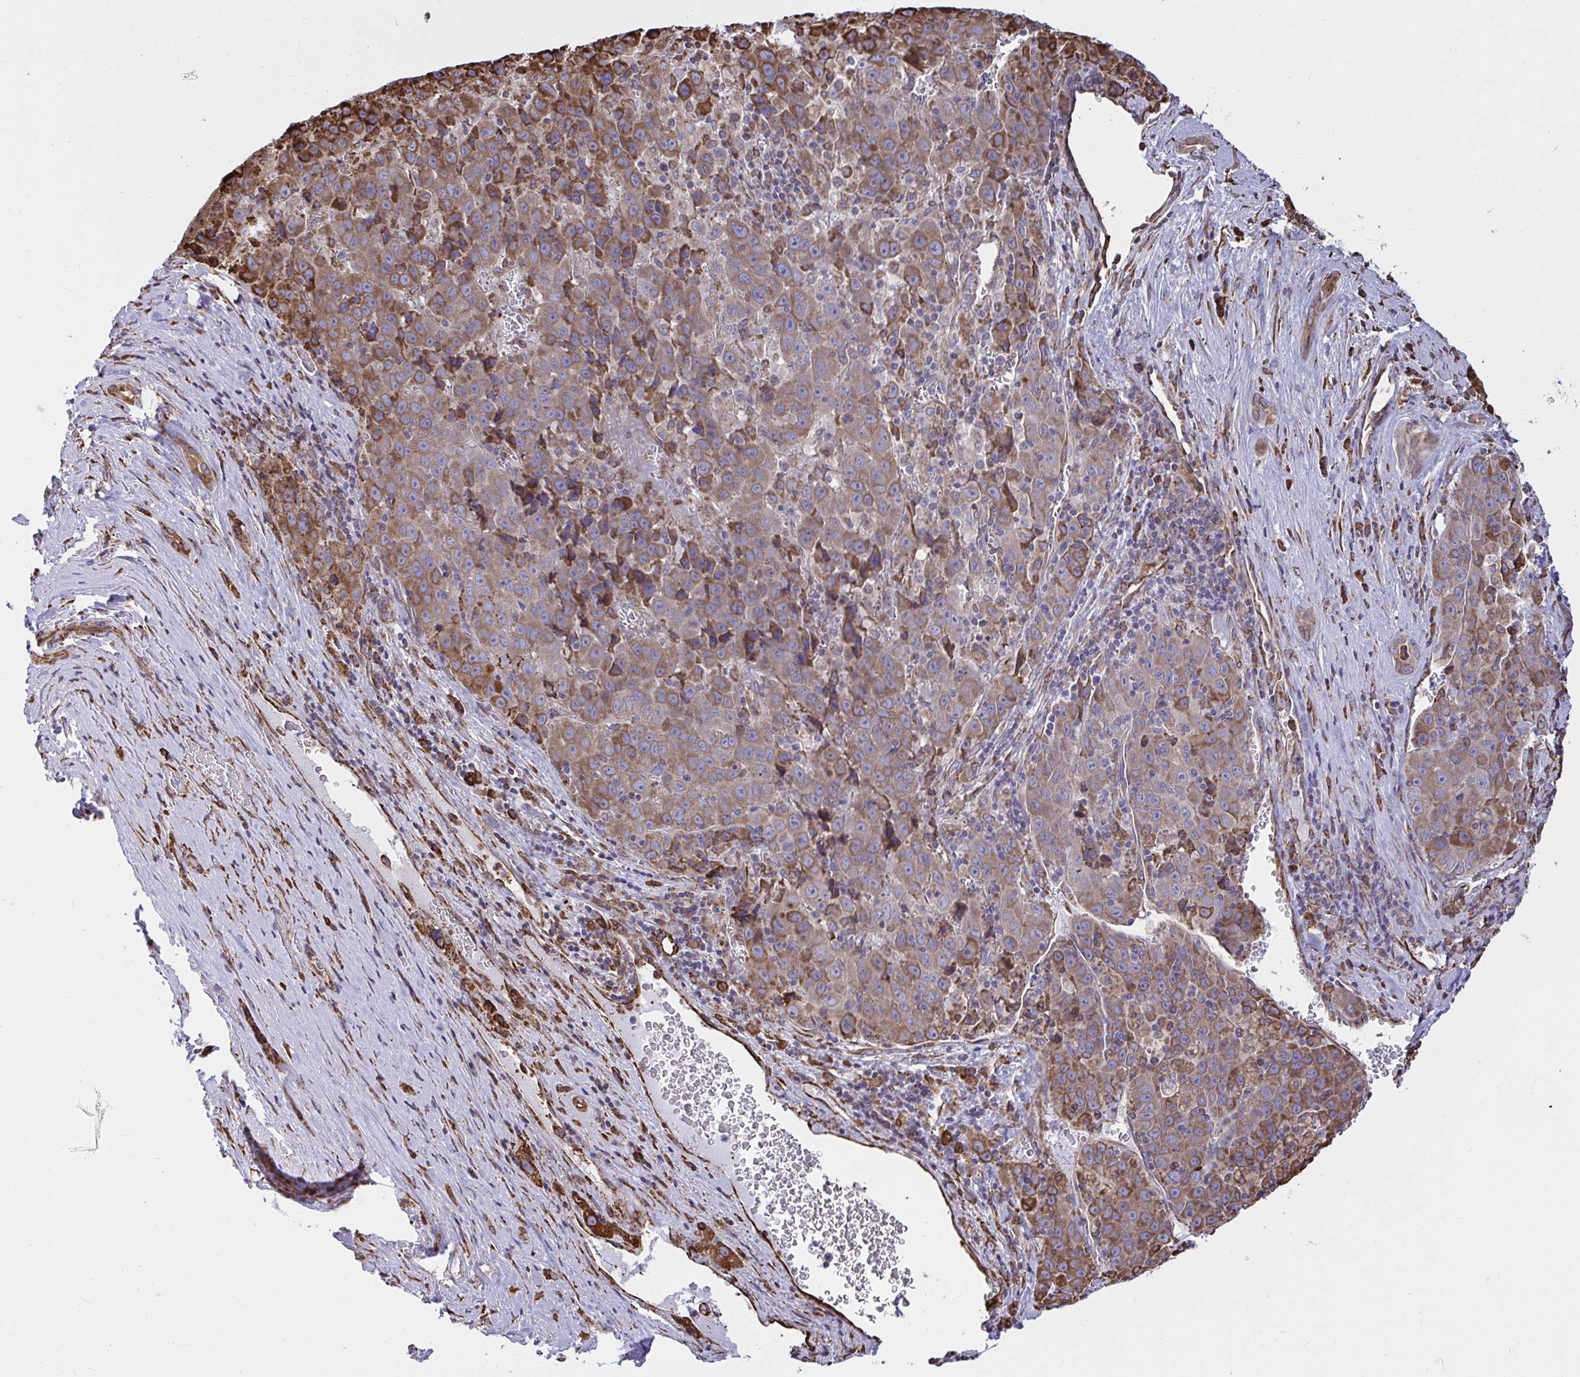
{"staining": {"intensity": "moderate", "quantity": ">75%", "location": "cytoplasmic/membranous"}, "tissue": "liver cancer", "cell_type": "Tumor cells", "image_type": "cancer", "snomed": [{"axis": "morphology", "description": "Carcinoma, Hepatocellular, NOS"}, {"axis": "topography", "description": "Liver"}], "caption": "Liver hepatocellular carcinoma stained with a brown dye displays moderate cytoplasmic/membranous positive positivity in about >75% of tumor cells.", "gene": "CLGN", "patient": {"sex": "female", "age": 53}}